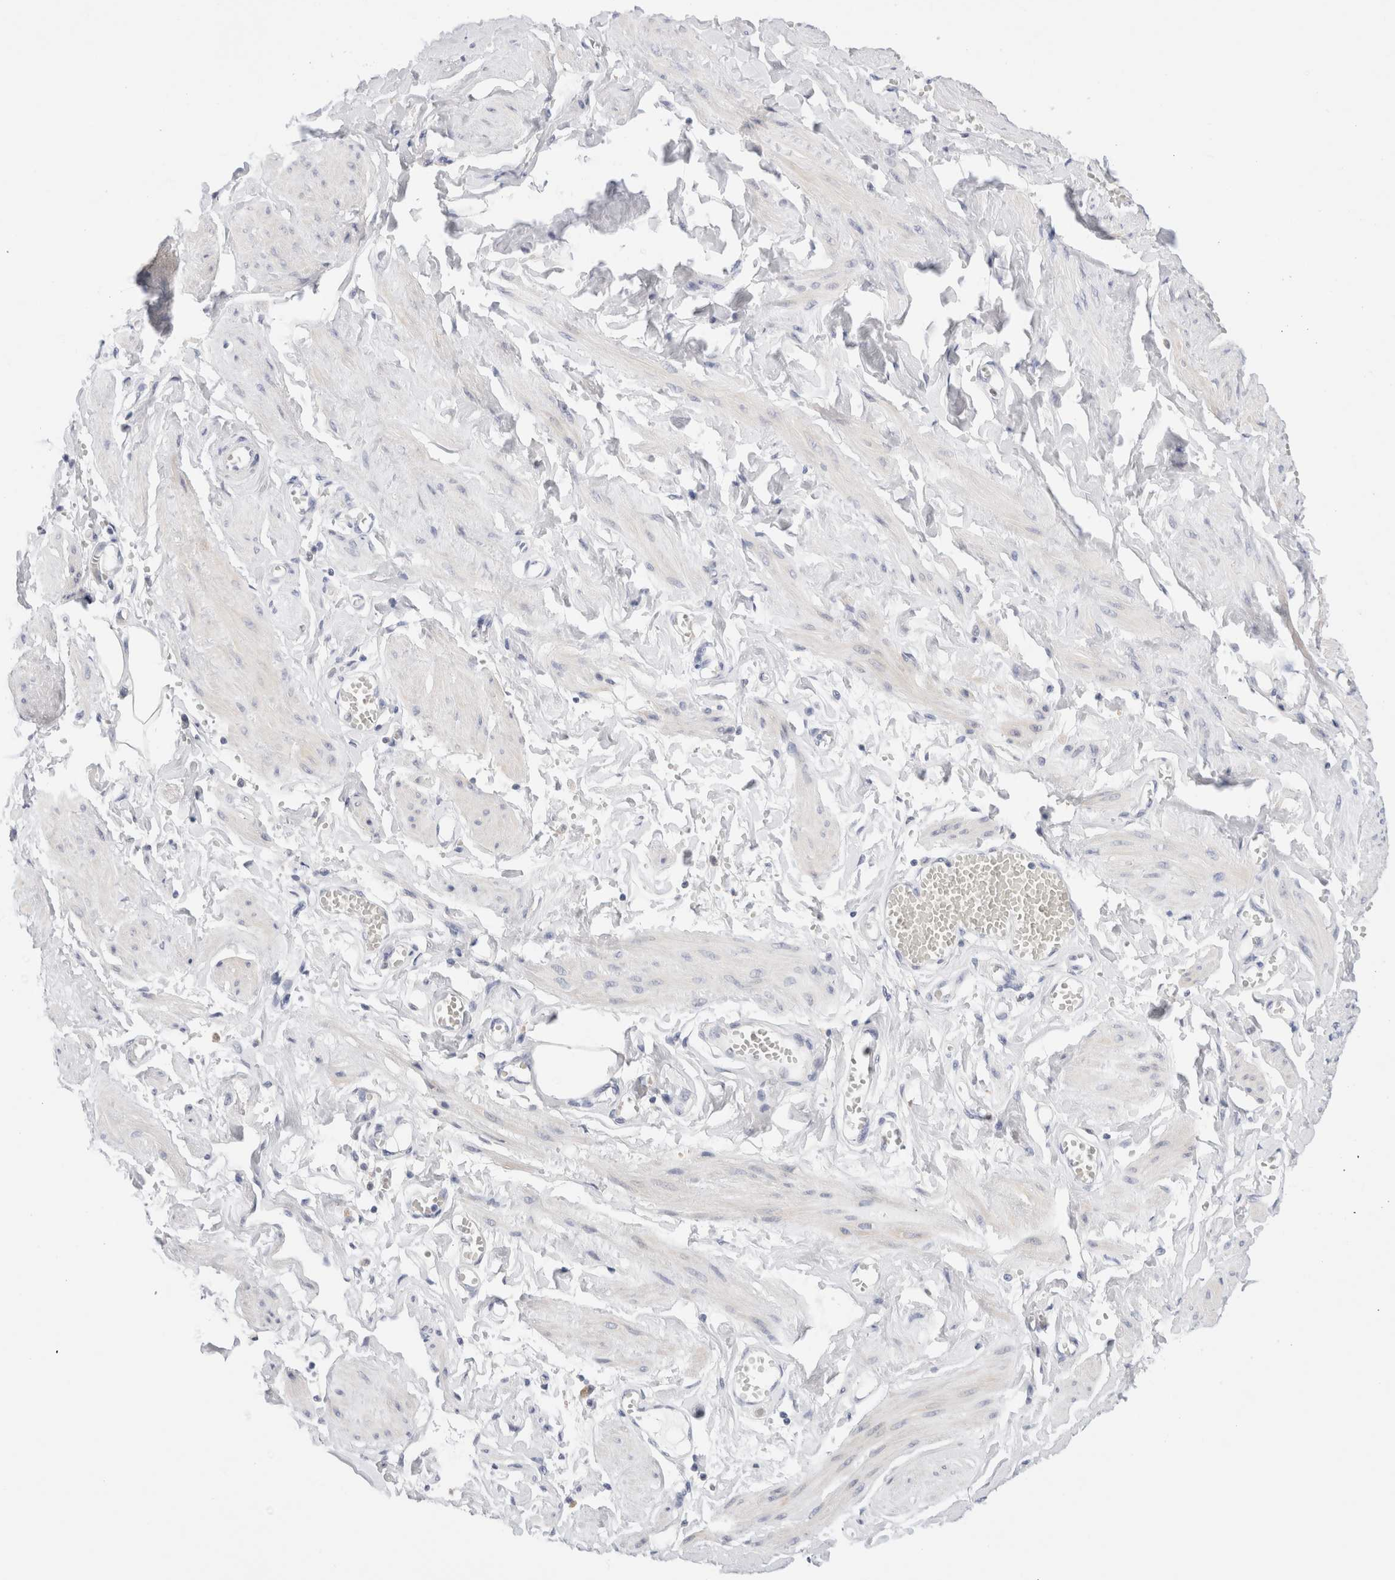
{"staining": {"intensity": "negative", "quantity": "none", "location": "none"}, "tissue": "adipose tissue", "cell_type": "Adipocytes", "image_type": "normal", "snomed": [{"axis": "morphology", "description": "Normal tissue, NOS"}, {"axis": "topography", "description": "Vascular tissue"}, {"axis": "topography", "description": "Fallopian tube"}, {"axis": "topography", "description": "Ovary"}], "caption": "Immunohistochemistry histopathology image of normal adipose tissue: adipose tissue stained with DAB (3,3'-diaminobenzidine) shows no significant protein expression in adipocytes. The staining is performed using DAB (3,3'-diaminobenzidine) brown chromogen with nuclei counter-stained in using hematoxylin.", "gene": "ADAM30", "patient": {"sex": "female", "age": 67}}